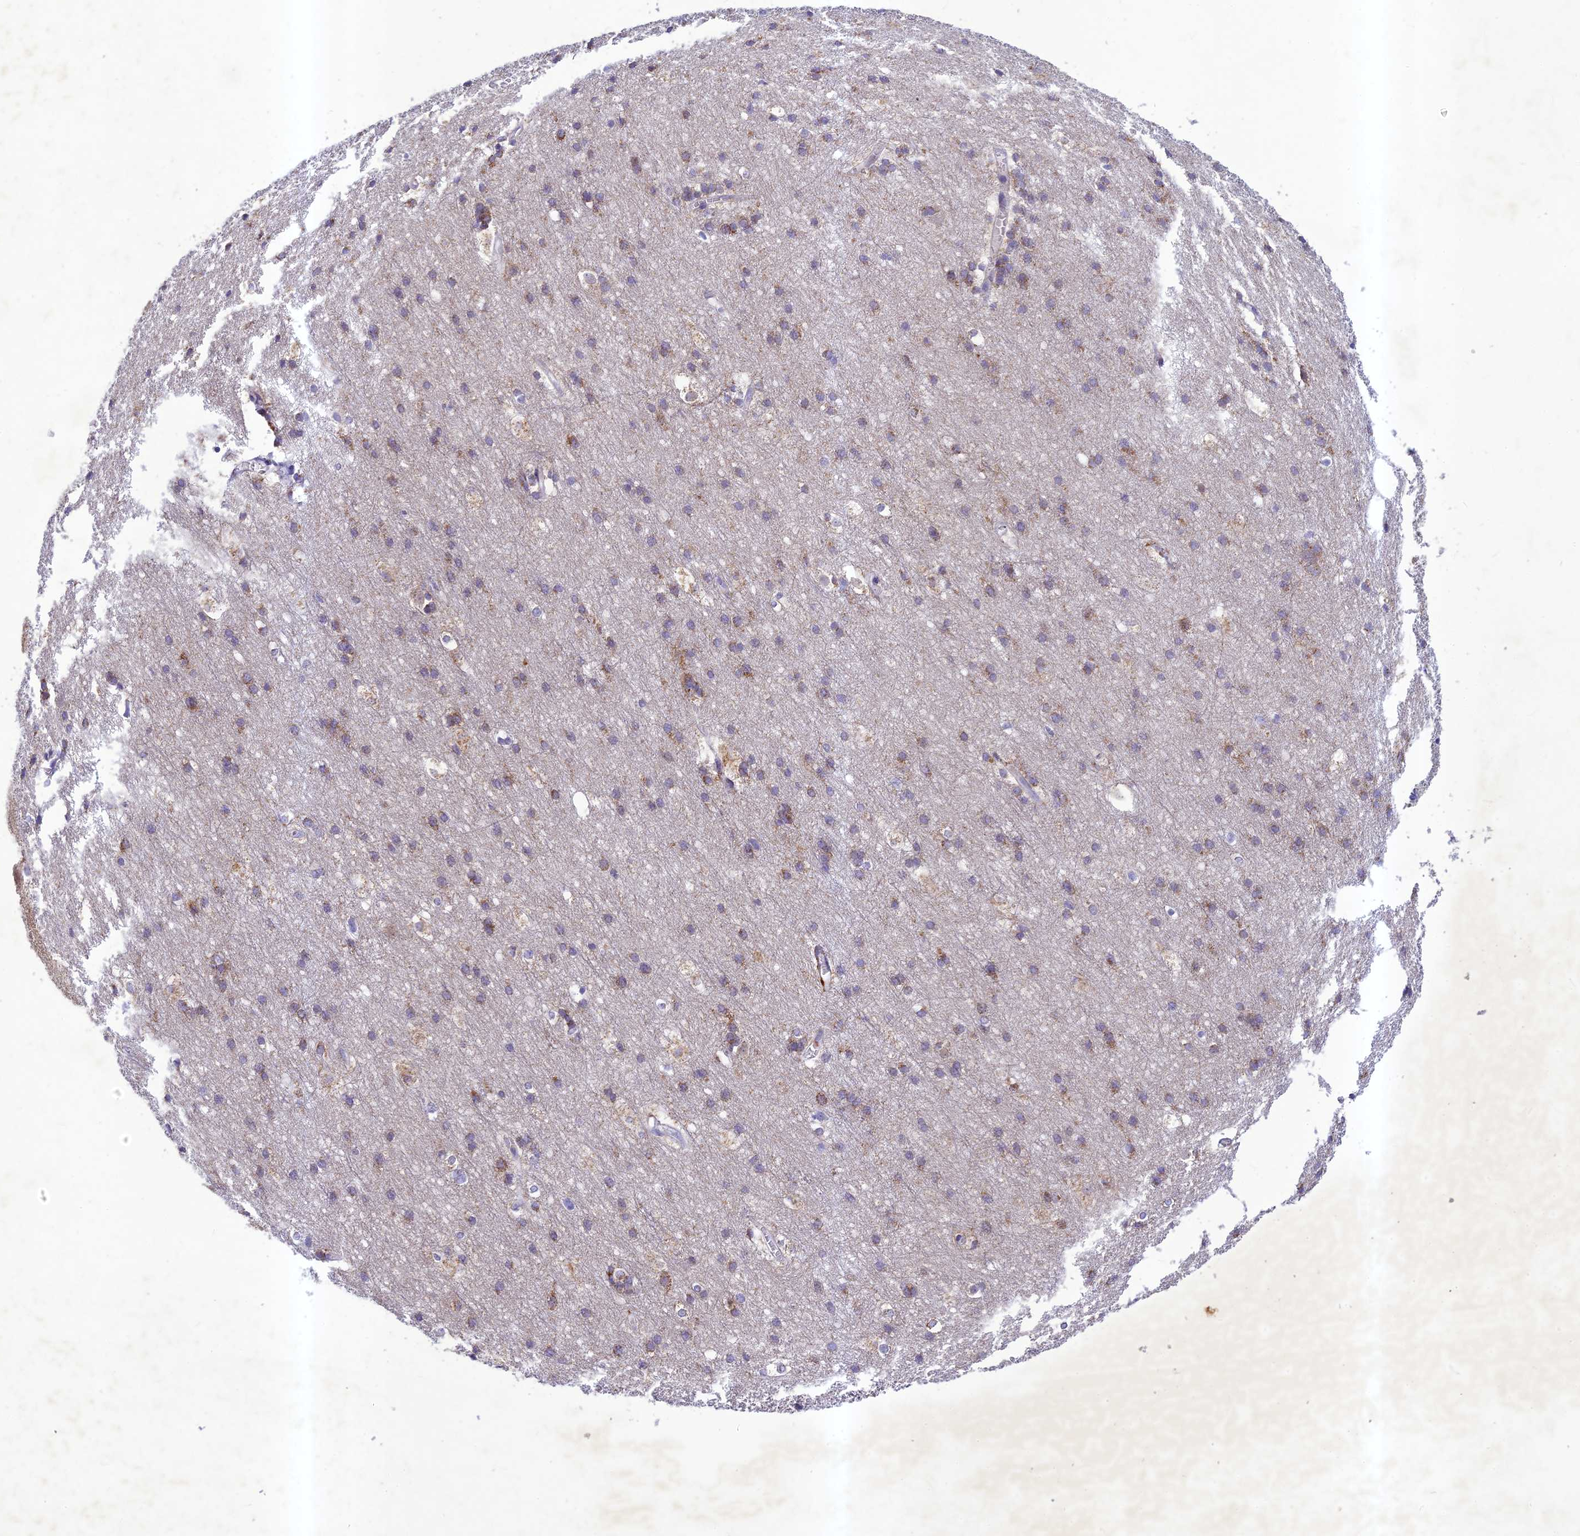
{"staining": {"intensity": "negative", "quantity": "none", "location": "none"}, "tissue": "cerebral cortex", "cell_type": "Endothelial cells", "image_type": "normal", "snomed": [{"axis": "morphology", "description": "Normal tissue, NOS"}, {"axis": "topography", "description": "Cerebral cortex"}], "caption": "Photomicrograph shows no protein positivity in endothelial cells of unremarkable cerebral cortex.", "gene": "HIGD1A", "patient": {"sex": "male", "age": 54}}